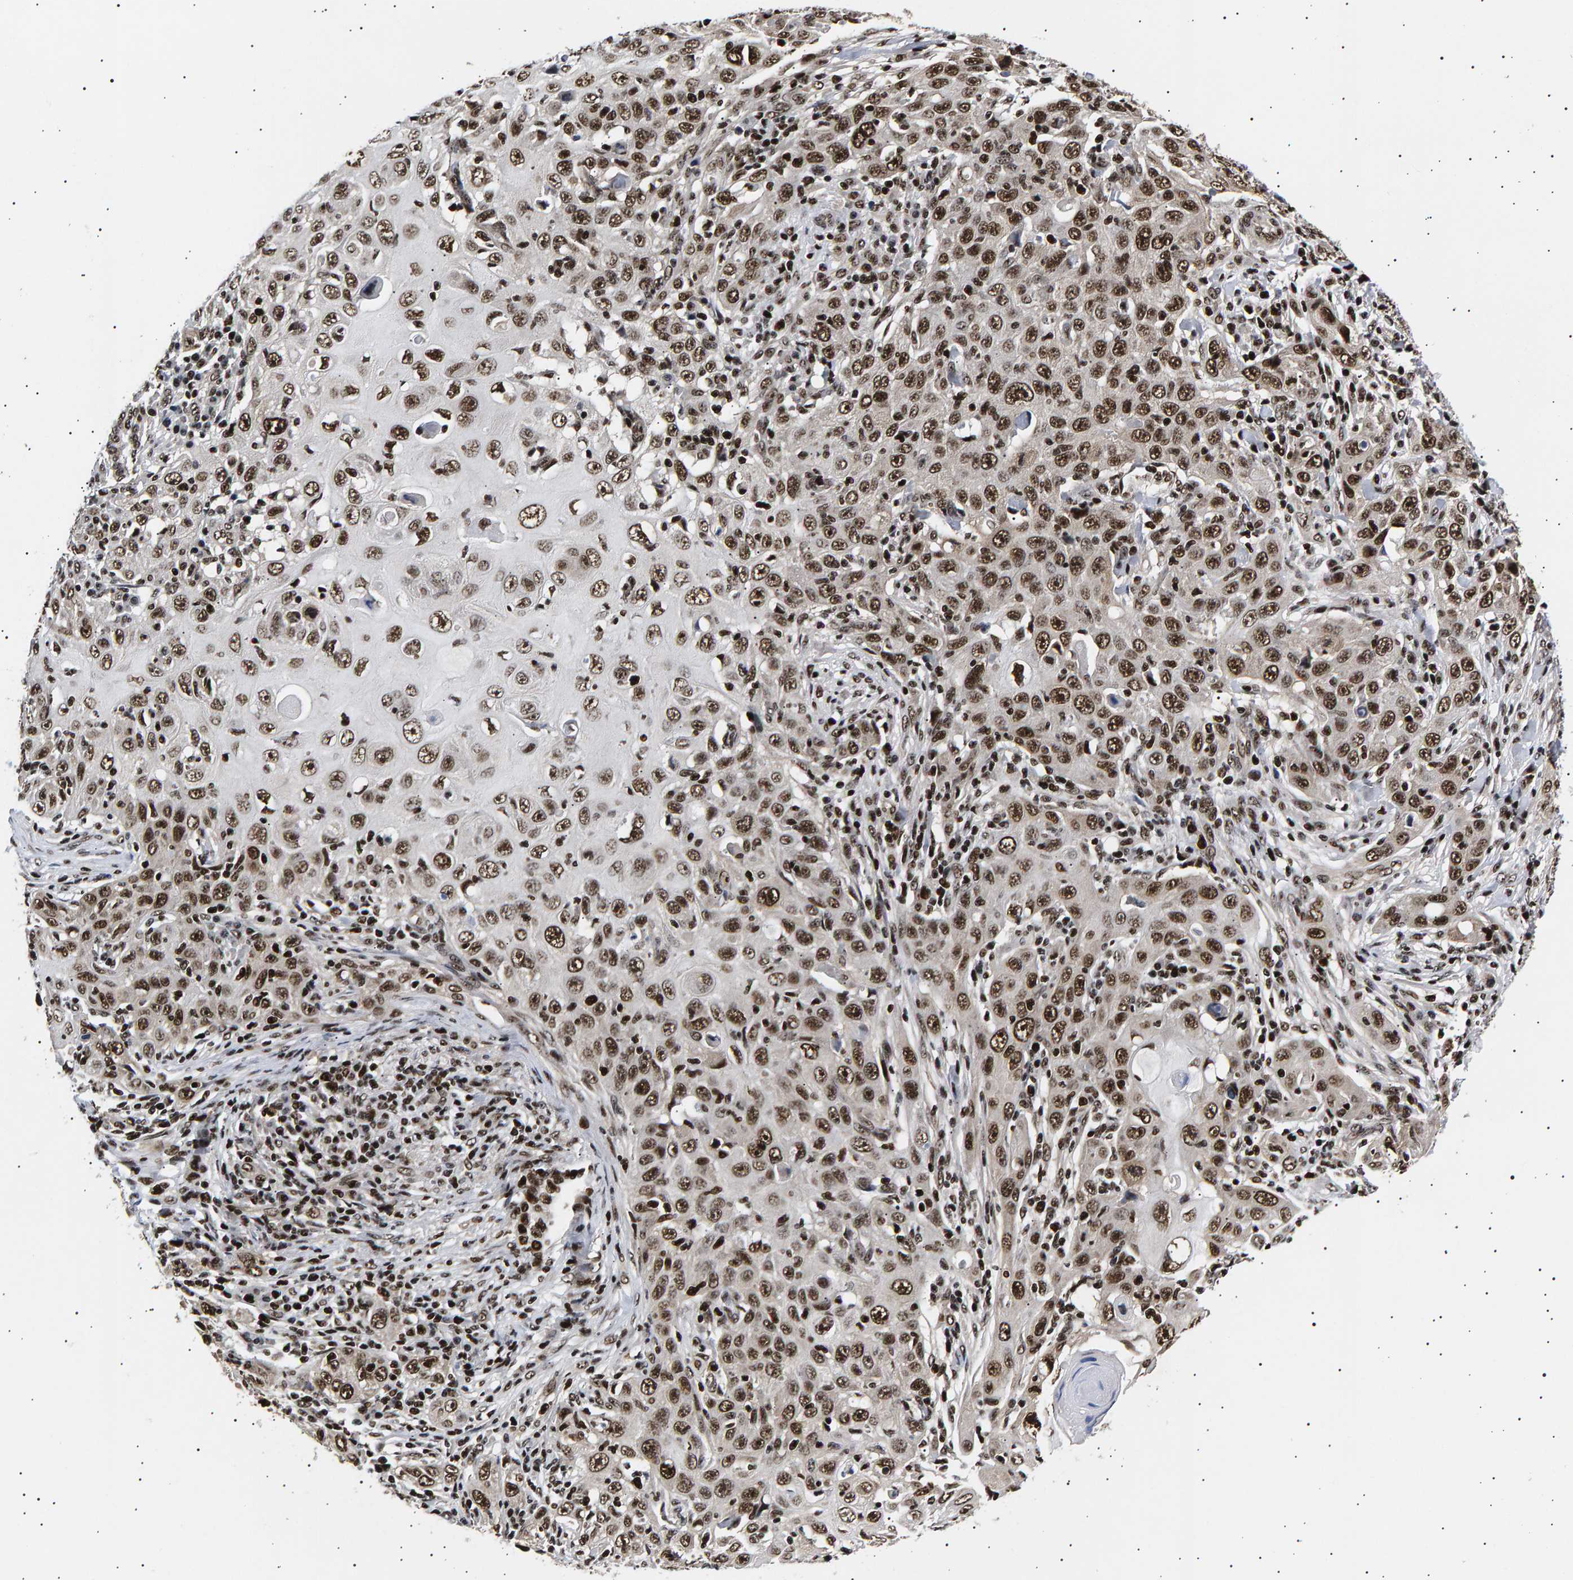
{"staining": {"intensity": "strong", "quantity": ">75%", "location": "nuclear"}, "tissue": "skin cancer", "cell_type": "Tumor cells", "image_type": "cancer", "snomed": [{"axis": "morphology", "description": "Squamous cell carcinoma, NOS"}, {"axis": "topography", "description": "Skin"}], "caption": "Human squamous cell carcinoma (skin) stained for a protein (brown) displays strong nuclear positive expression in about >75% of tumor cells.", "gene": "ANKRD40", "patient": {"sex": "female", "age": 88}}